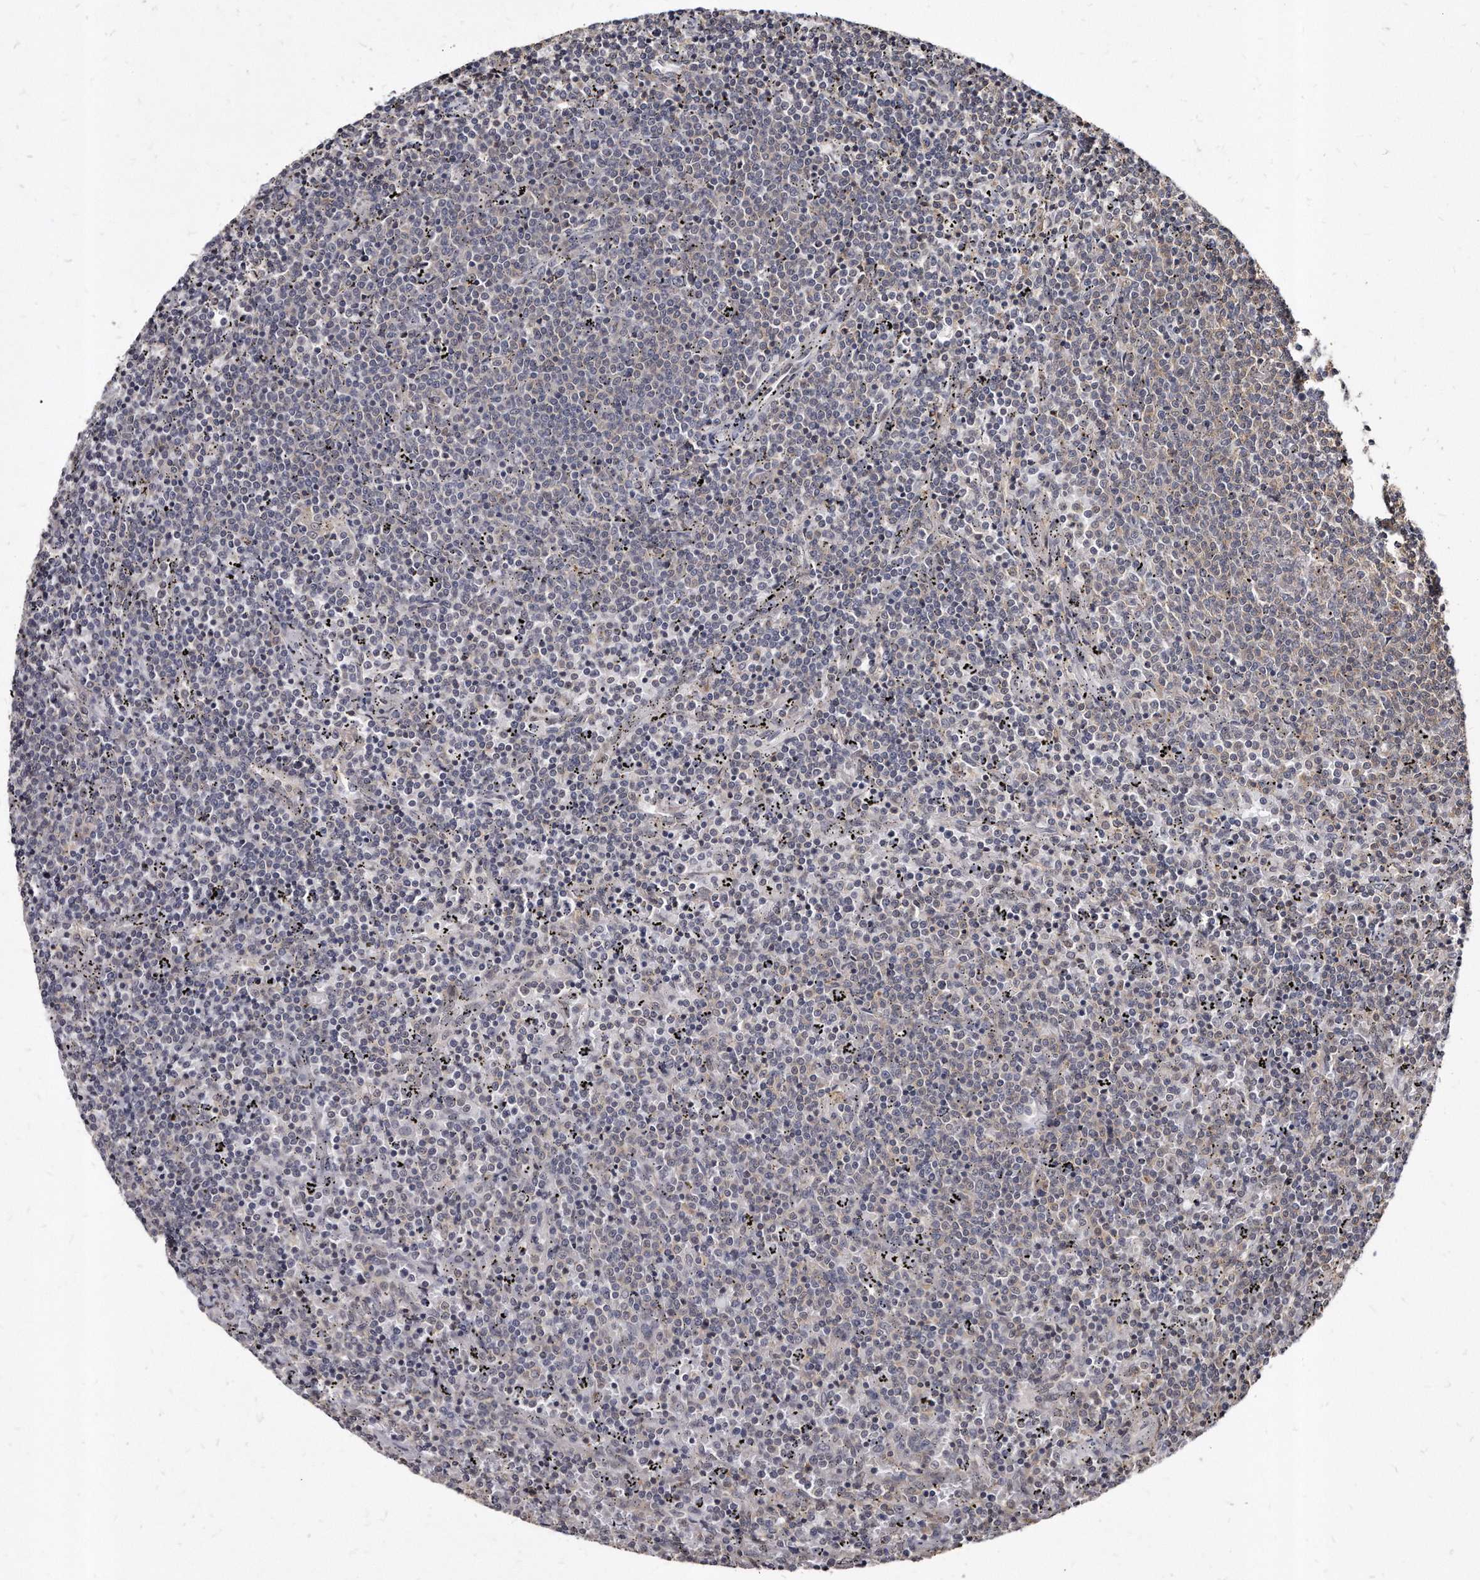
{"staining": {"intensity": "negative", "quantity": "none", "location": "none"}, "tissue": "lymphoma", "cell_type": "Tumor cells", "image_type": "cancer", "snomed": [{"axis": "morphology", "description": "Malignant lymphoma, non-Hodgkin's type, Low grade"}, {"axis": "topography", "description": "Spleen"}], "caption": "This is an immunohistochemistry (IHC) micrograph of lymphoma. There is no expression in tumor cells.", "gene": "KLHDC3", "patient": {"sex": "female", "age": 50}}